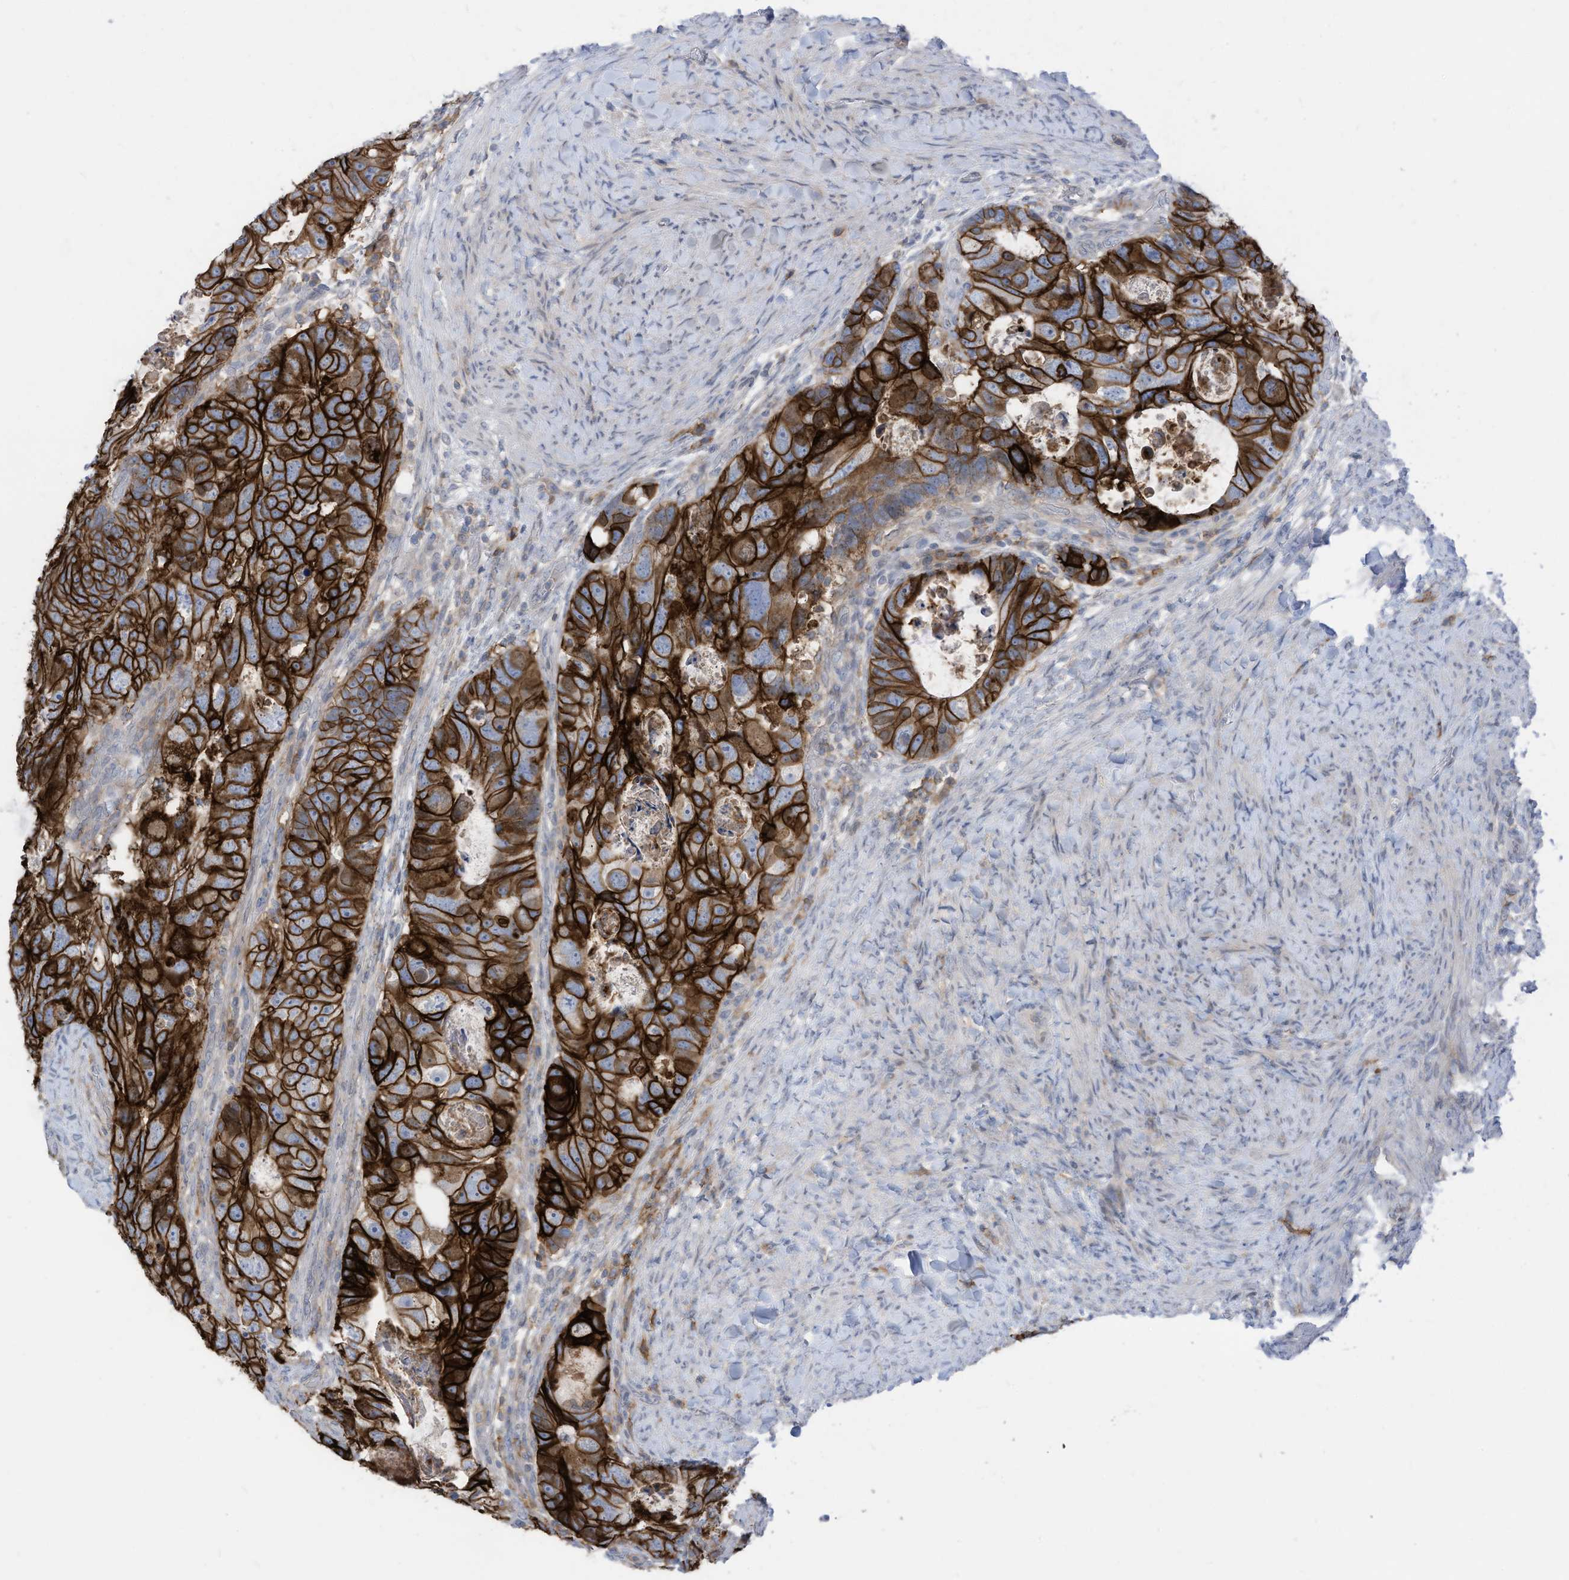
{"staining": {"intensity": "strong", "quantity": ">75%", "location": "cytoplasmic/membranous"}, "tissue": "colorectal cancer", "cell_type": "Tumor cells", "image_type": "cancer", "snomed": [{"axis": "morphology", "description": "Adenocarcinoma, NOS"}, {"axis": "topography", "description": "Rectum"}], "caption": "Immunohistochemistry photomicrograph of human colorectal adenocarcinoma stained for a protein (brown), which shows high levels of strong cytoplasmic/membranous staining in about >75% of tumor cells.", "gene": "SLC1A5", "patient": {"sex": "male", "age": 59}}